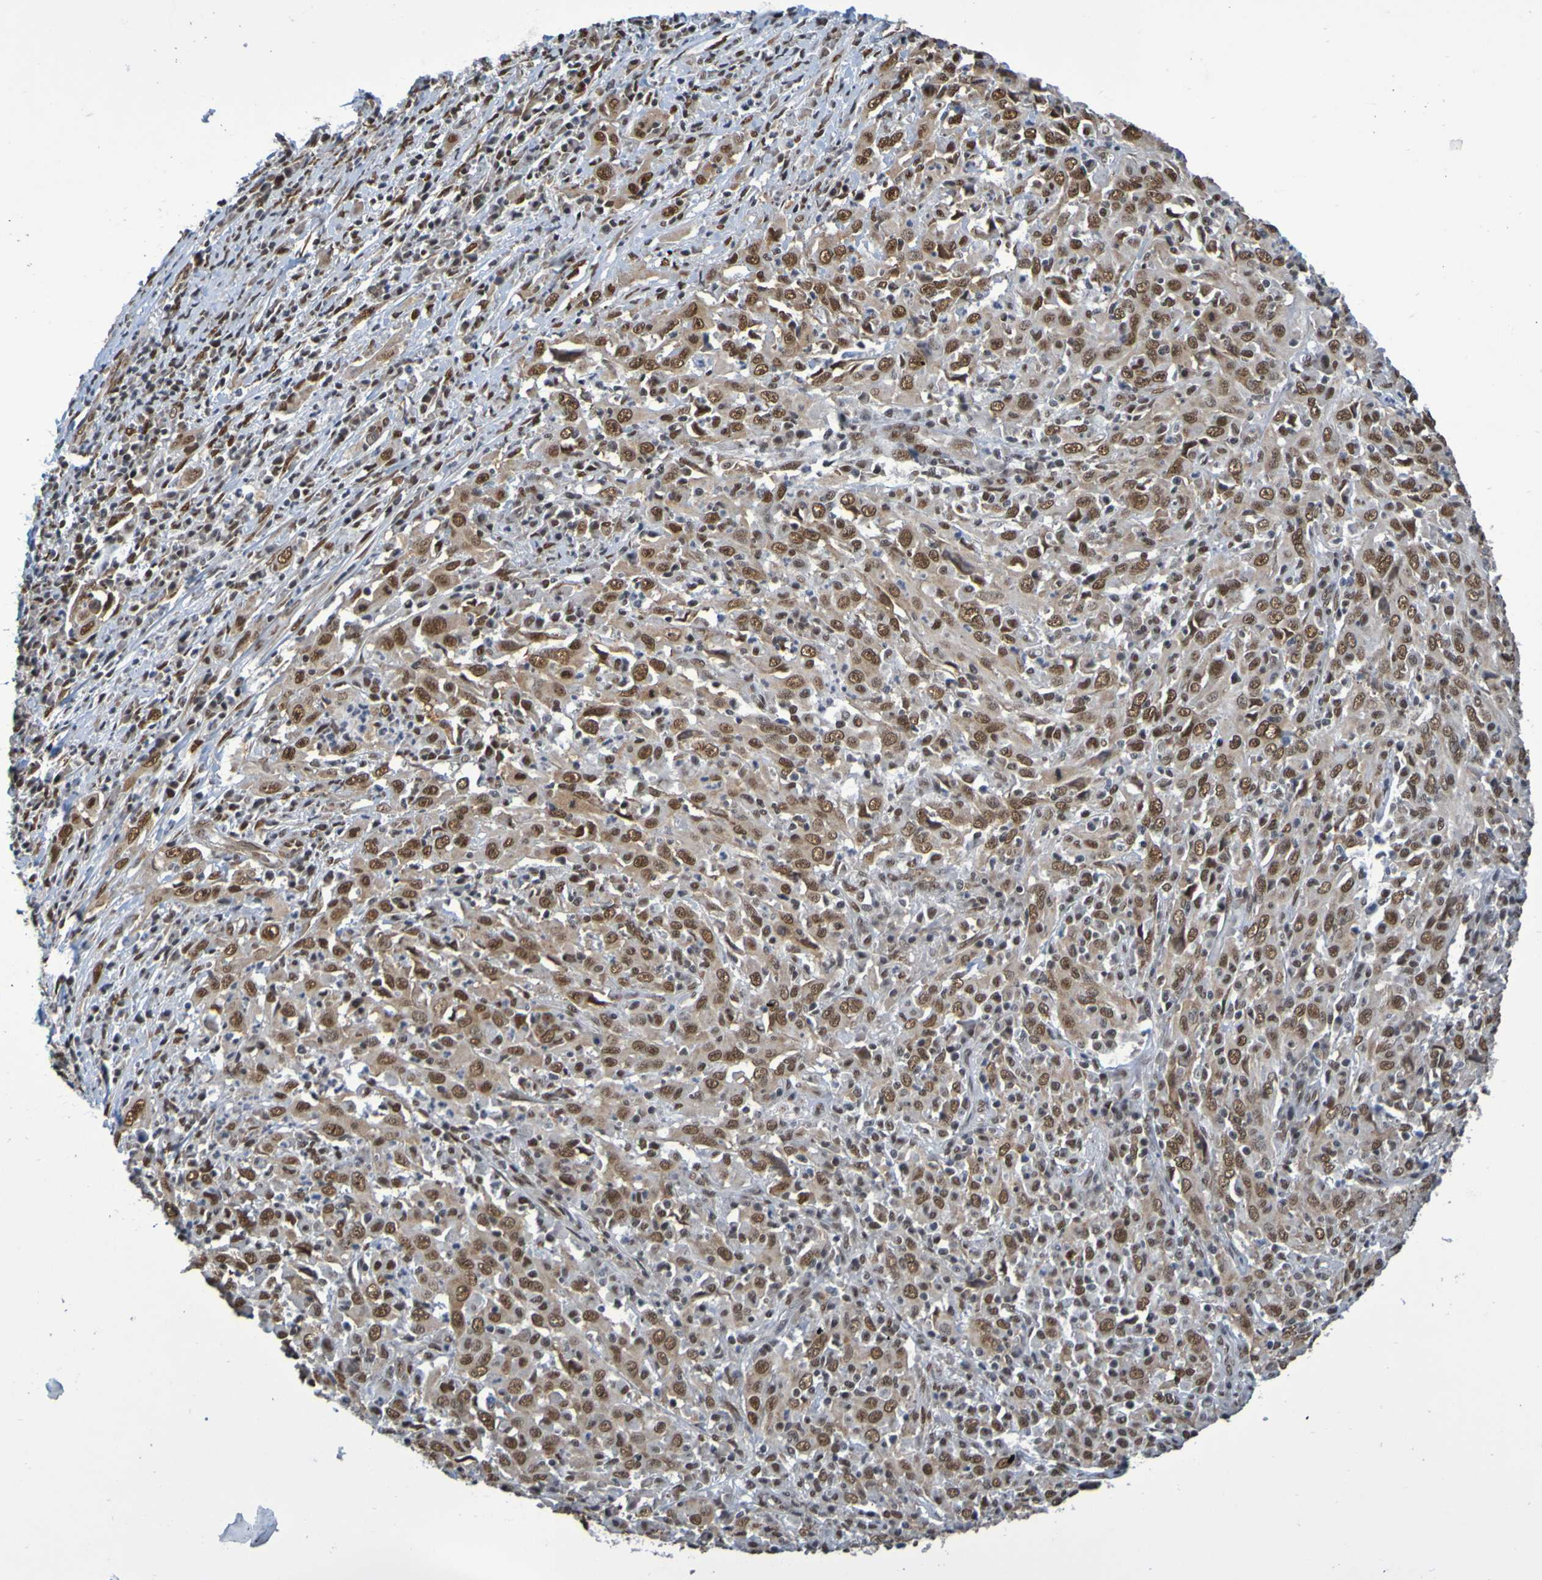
{"staining": {"intensity": "strong", "quantity": ">75%", "location": "nuclear"}, "tissue": "cervical cancer", "cell_type": "Tumor cells", "image_type": "cancer", "snomed": [{"axis": "morphology", "description": "Squamous cell carcinoma, NOS"}, {"axis": "topography", "description": "Cervix"}], "caption": "Cervical squamous cell carcinoma tissue displays strong nuclear positivity in about >75% of tumor cells", "gene": "HDAC2", "patient": {"sex": "female", "age": 46}}